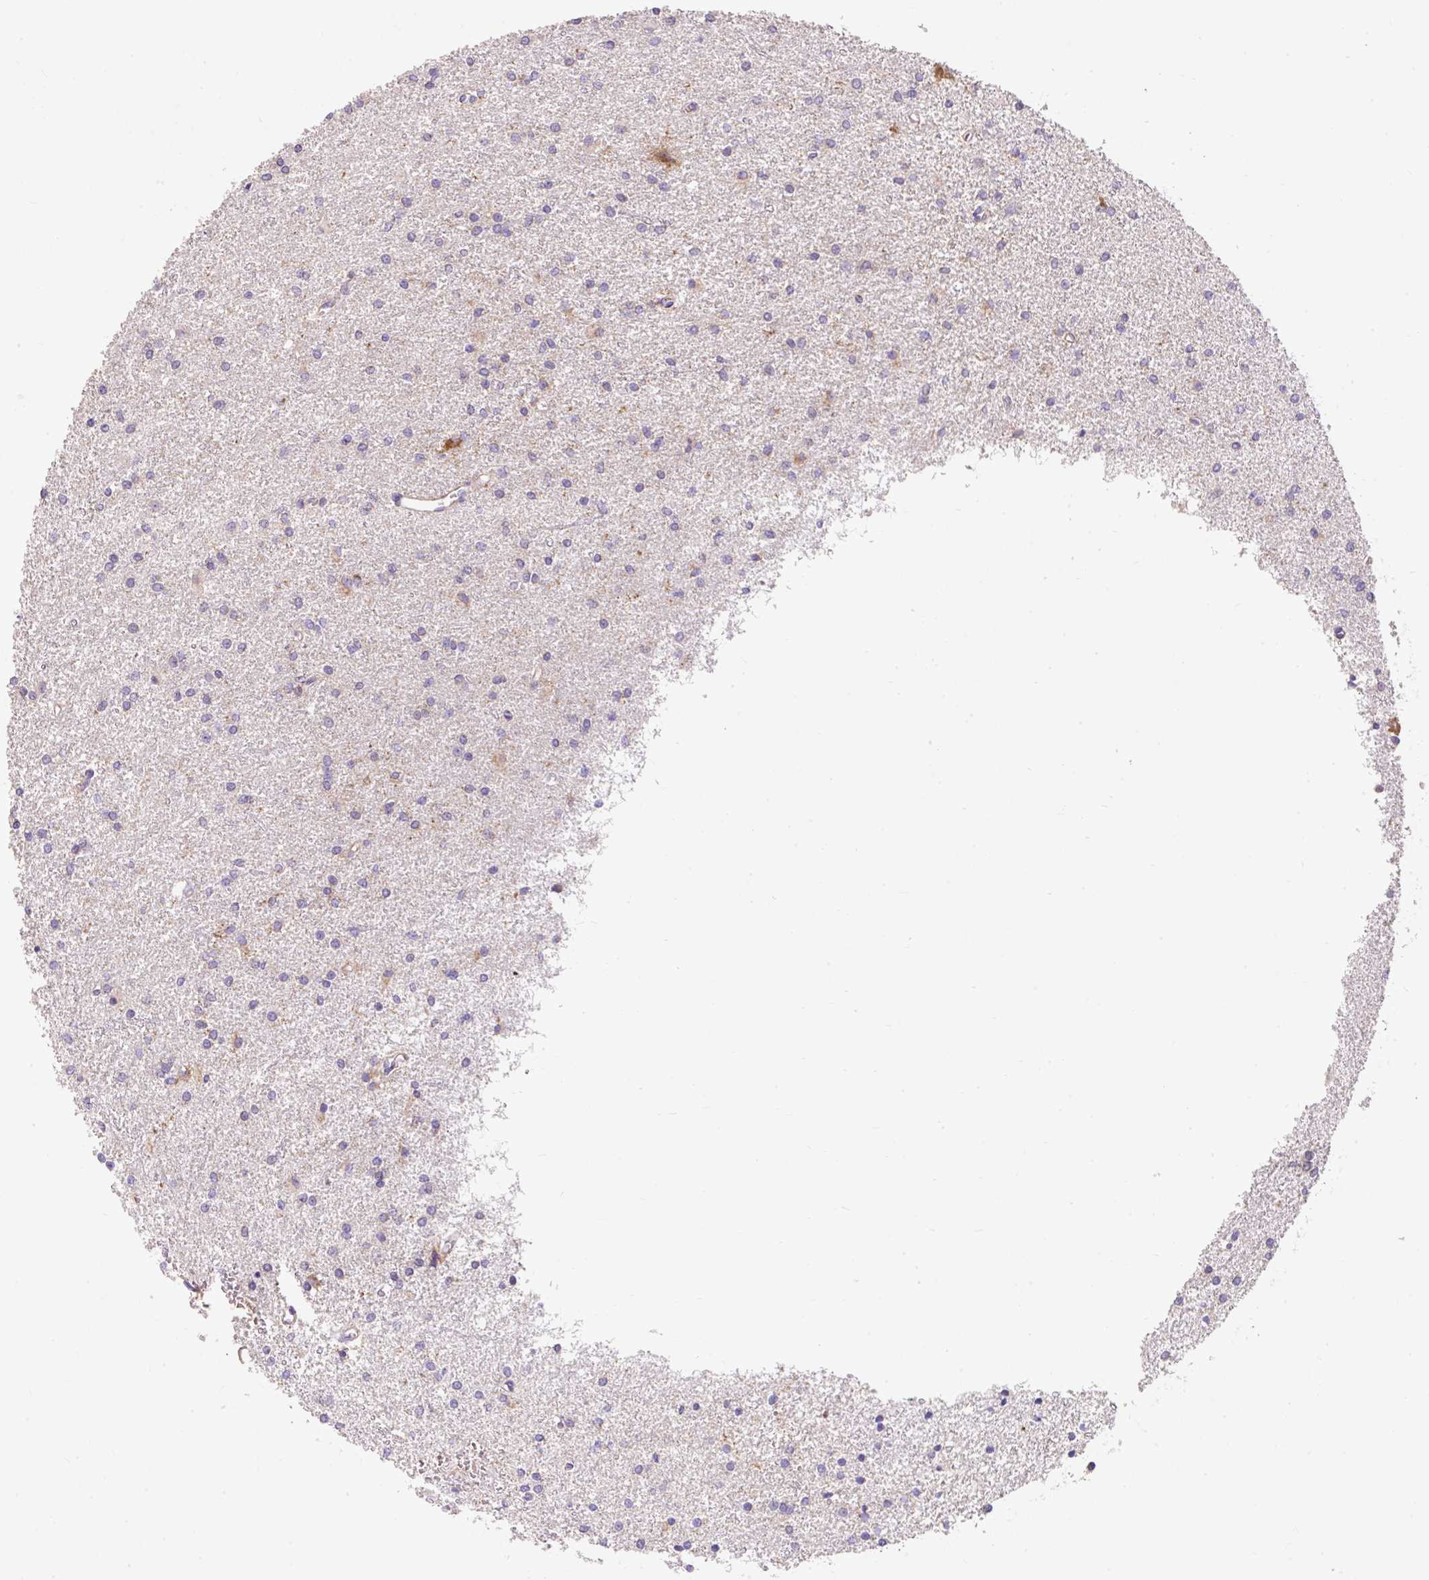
{"staining": {"intensity": "negative", "quantity": "none", "location": "none"}, "tissue": "glioma", "cell_type": "Tumor cells", "image_type": "cancer", "snomed": [{"axis": "morphology", "description": "Glioma, malignant, High grade"}, {"axis": "topography", "description": "Brain"}], "caption": "Human glioma stained for a protein using immunohistochemistry (IHC) demonstrates no expression in tumor cells.", "gene": "PMAIP1", "patient": {"sex": "female", "age": 50}}